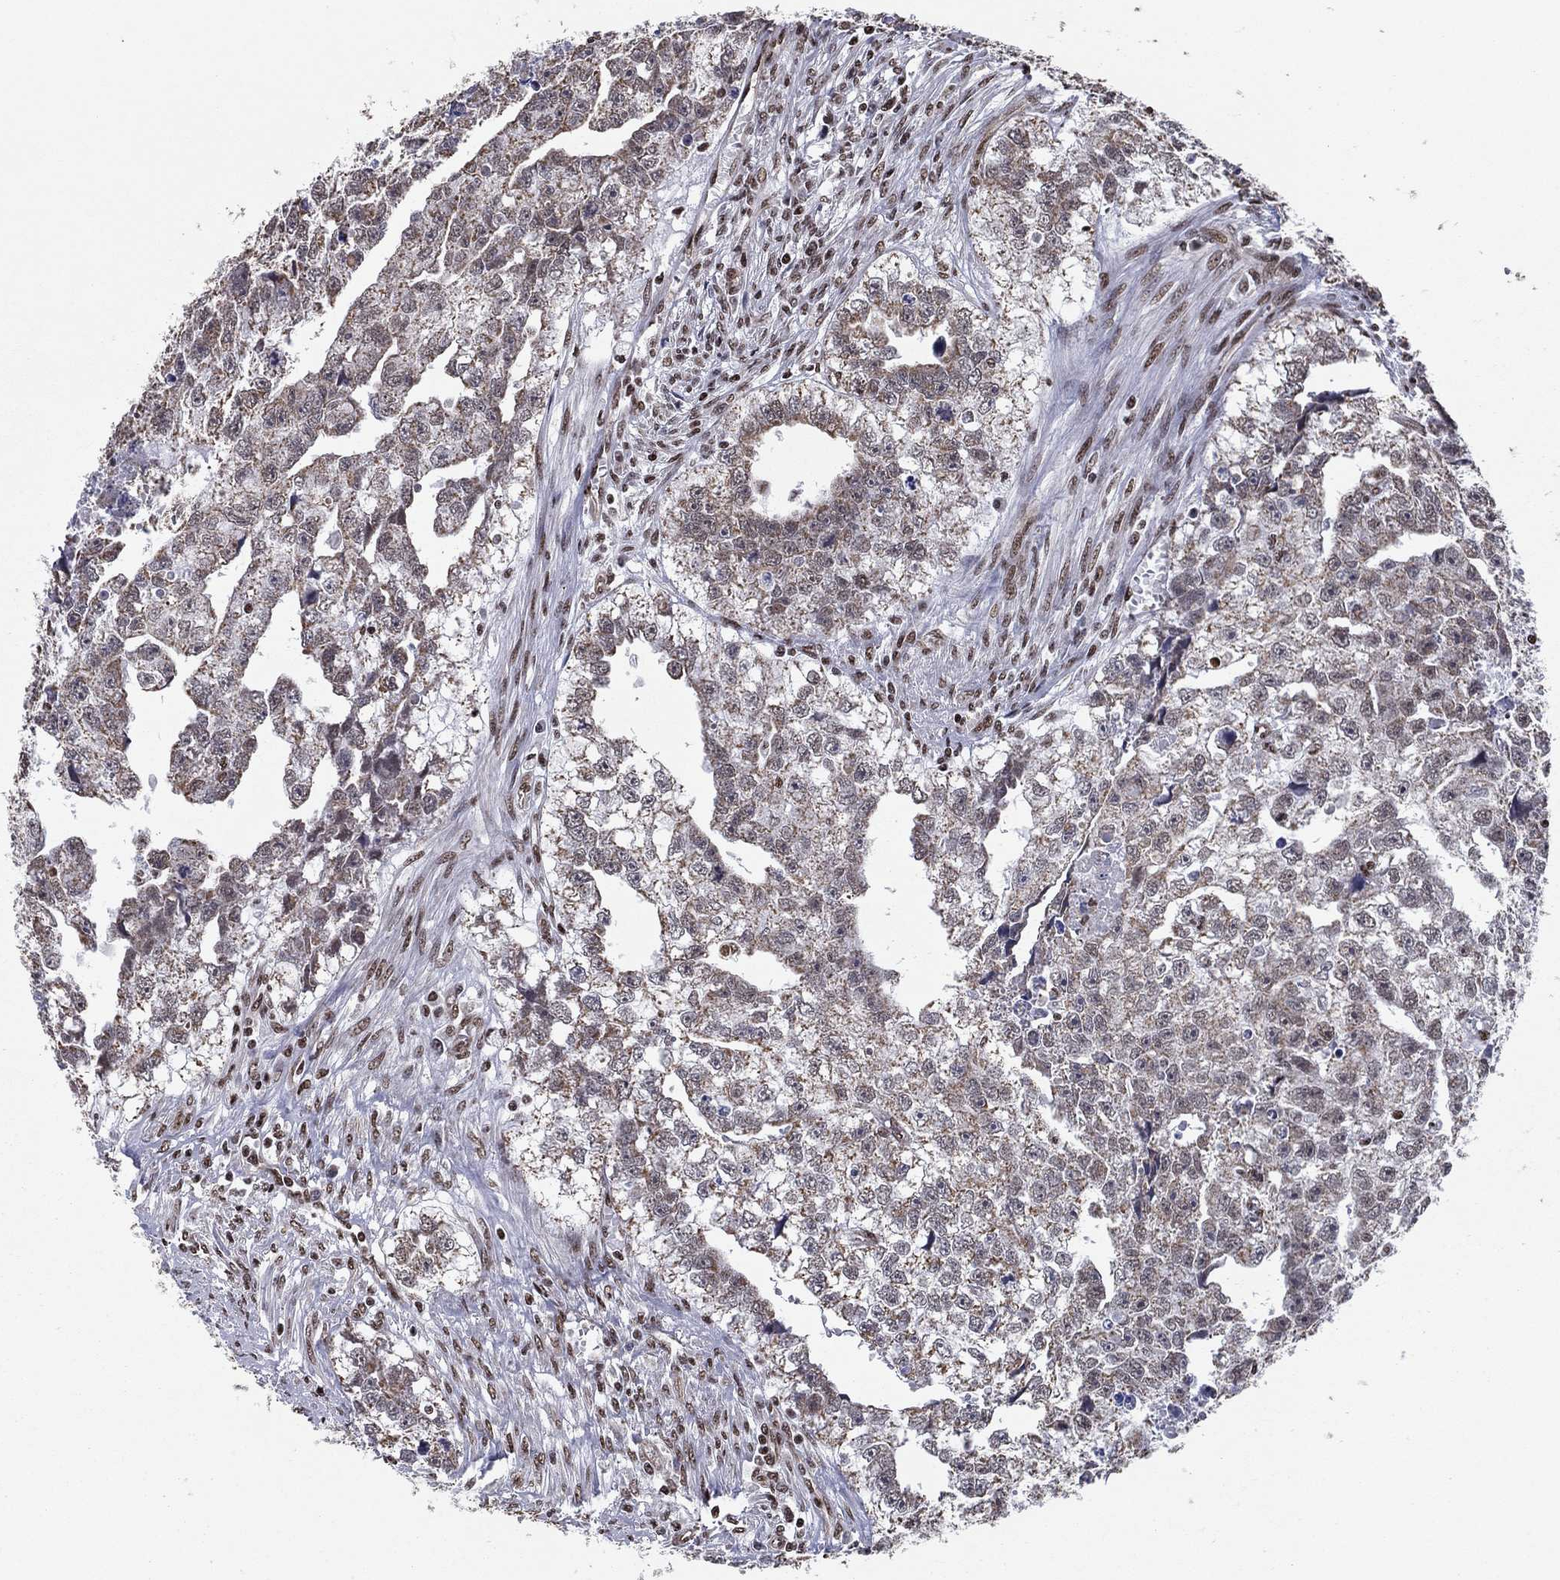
{"staining": {"intensity": "weak", "quantity": "25%-75%", "location": "cytoplasmic/membranous"}, "tissue": "testis cancer", "cell_type": "Tumor cells", "image_type": "cancer", "snomed": [{"axis": "morphology", "description": "Carcinoma, Embryonal, NOS"}, {"axis": "morphology", "description": "Teratoma, malignant, NOS"}, {"axis": "topography", "description": "Testis"}], "caption": "Malignant teratoma (testis) was stained to show a protein in brown. There is low levels of weak cytoplasmic/membranous staining in about 25%-75% of tumor cells. The staining is performed using DAB (3,3'-diaminobenzidine) brown chromogen to label protein expression. The nuclei are counter-stained blue using hematoxylin.", "gene": "N4BP2", "patient": {"sex": "male", "age": 44}}